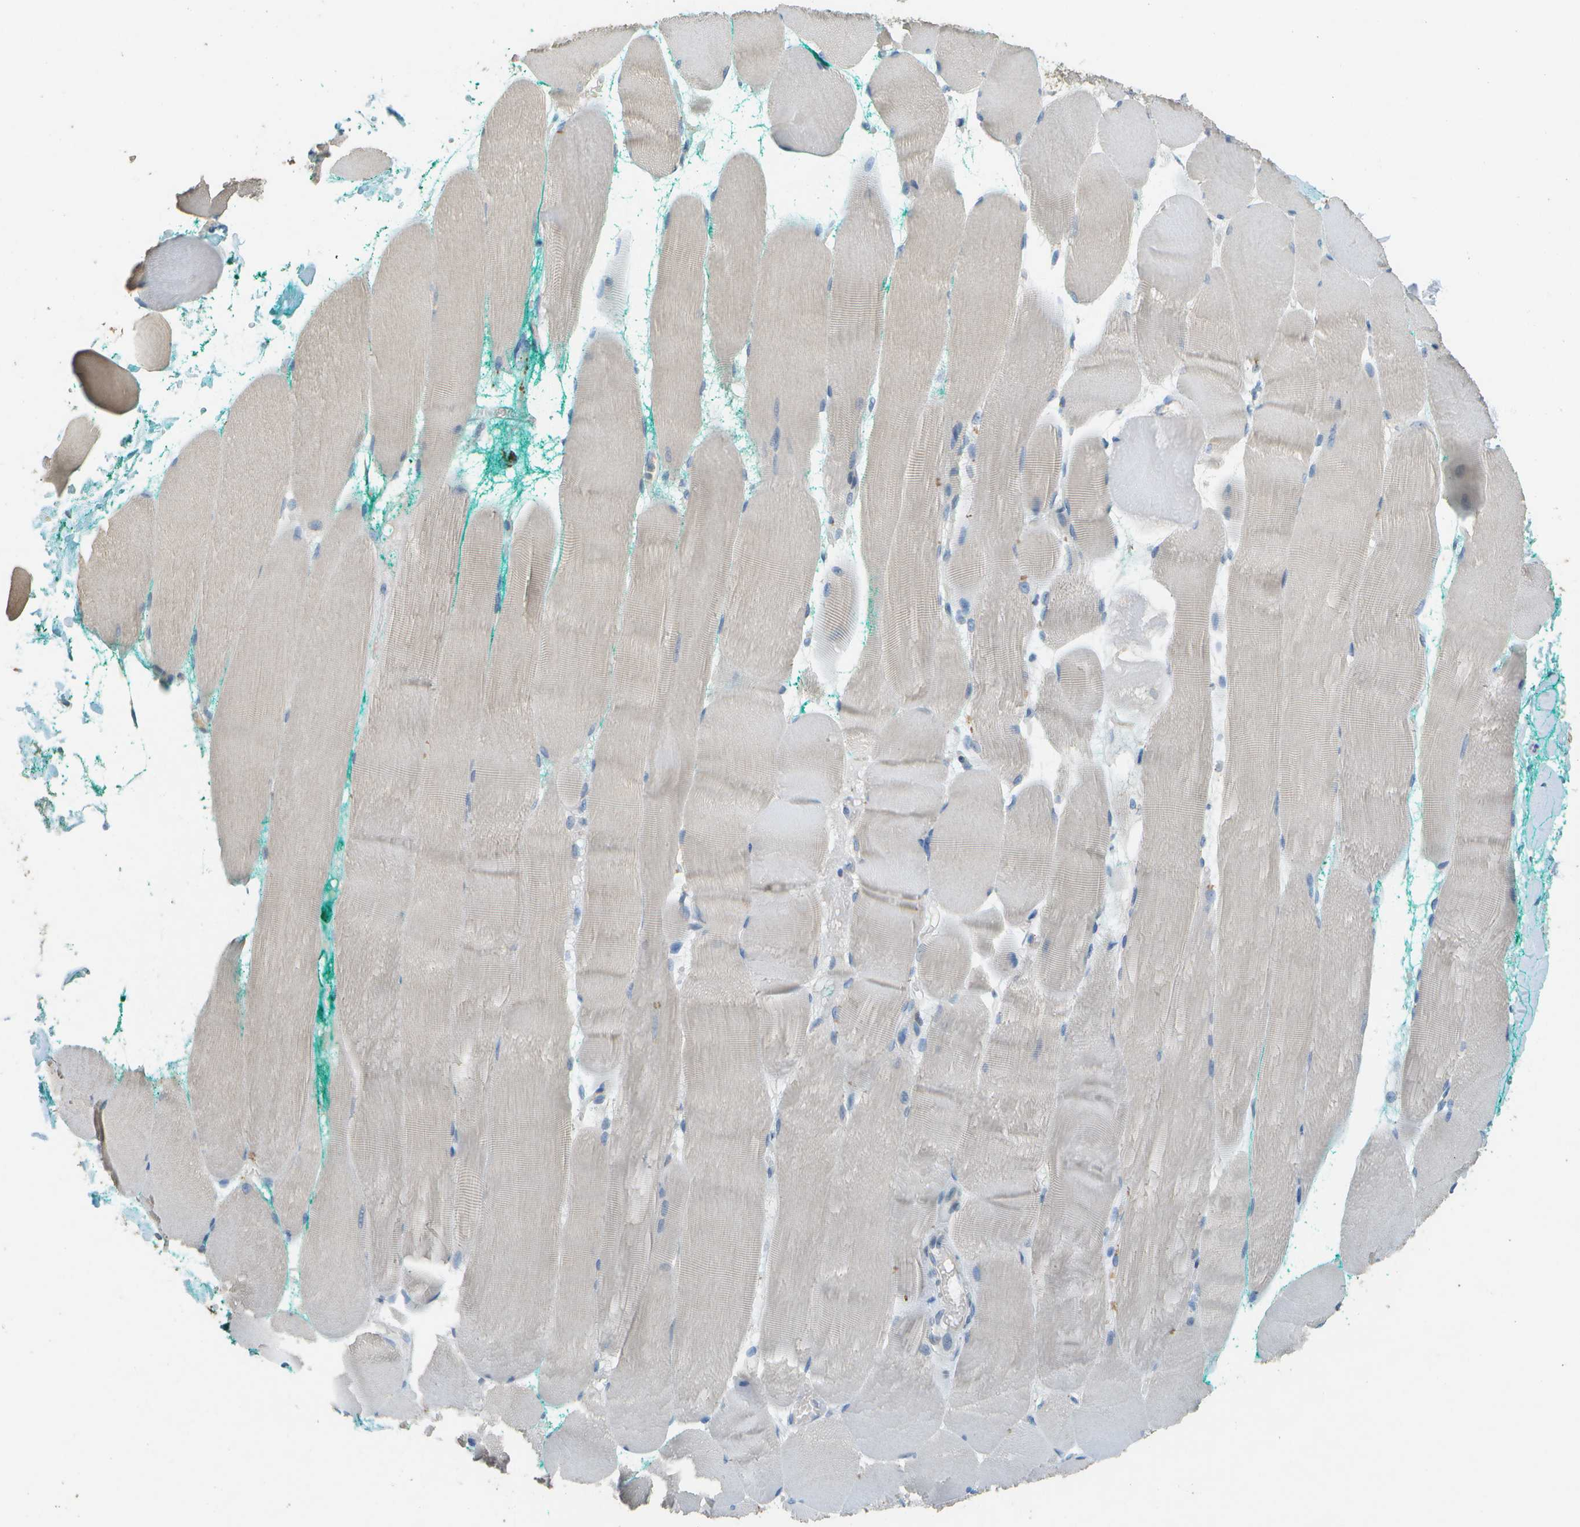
{"staining": {"intensity": "weak", "quantity": "<25%", "location": "cytoplasmic/membranous"}, "tissue": "skeletal muscle", "cell_type": "Myocytes", "image_type": "normal", "snomed": [{"axis": "morphology", "description": "Normal tissue, NOS"}, {"axis": "morphology", "description": "Squamous cell carcinoma, NOS"}, {"axis": "topography", "description": "Skeletal muscle"}], "caption": "Protein analysis of unremarkable skeletal muscle demonstrates no significant staining in myocytes. Brightfield microscopy of IHC stained with DAB (brown) and hematoxylin (blue), captured at high magnification.", "gene": "LGI2", "patient": {"sex": "male", "age": 51}}